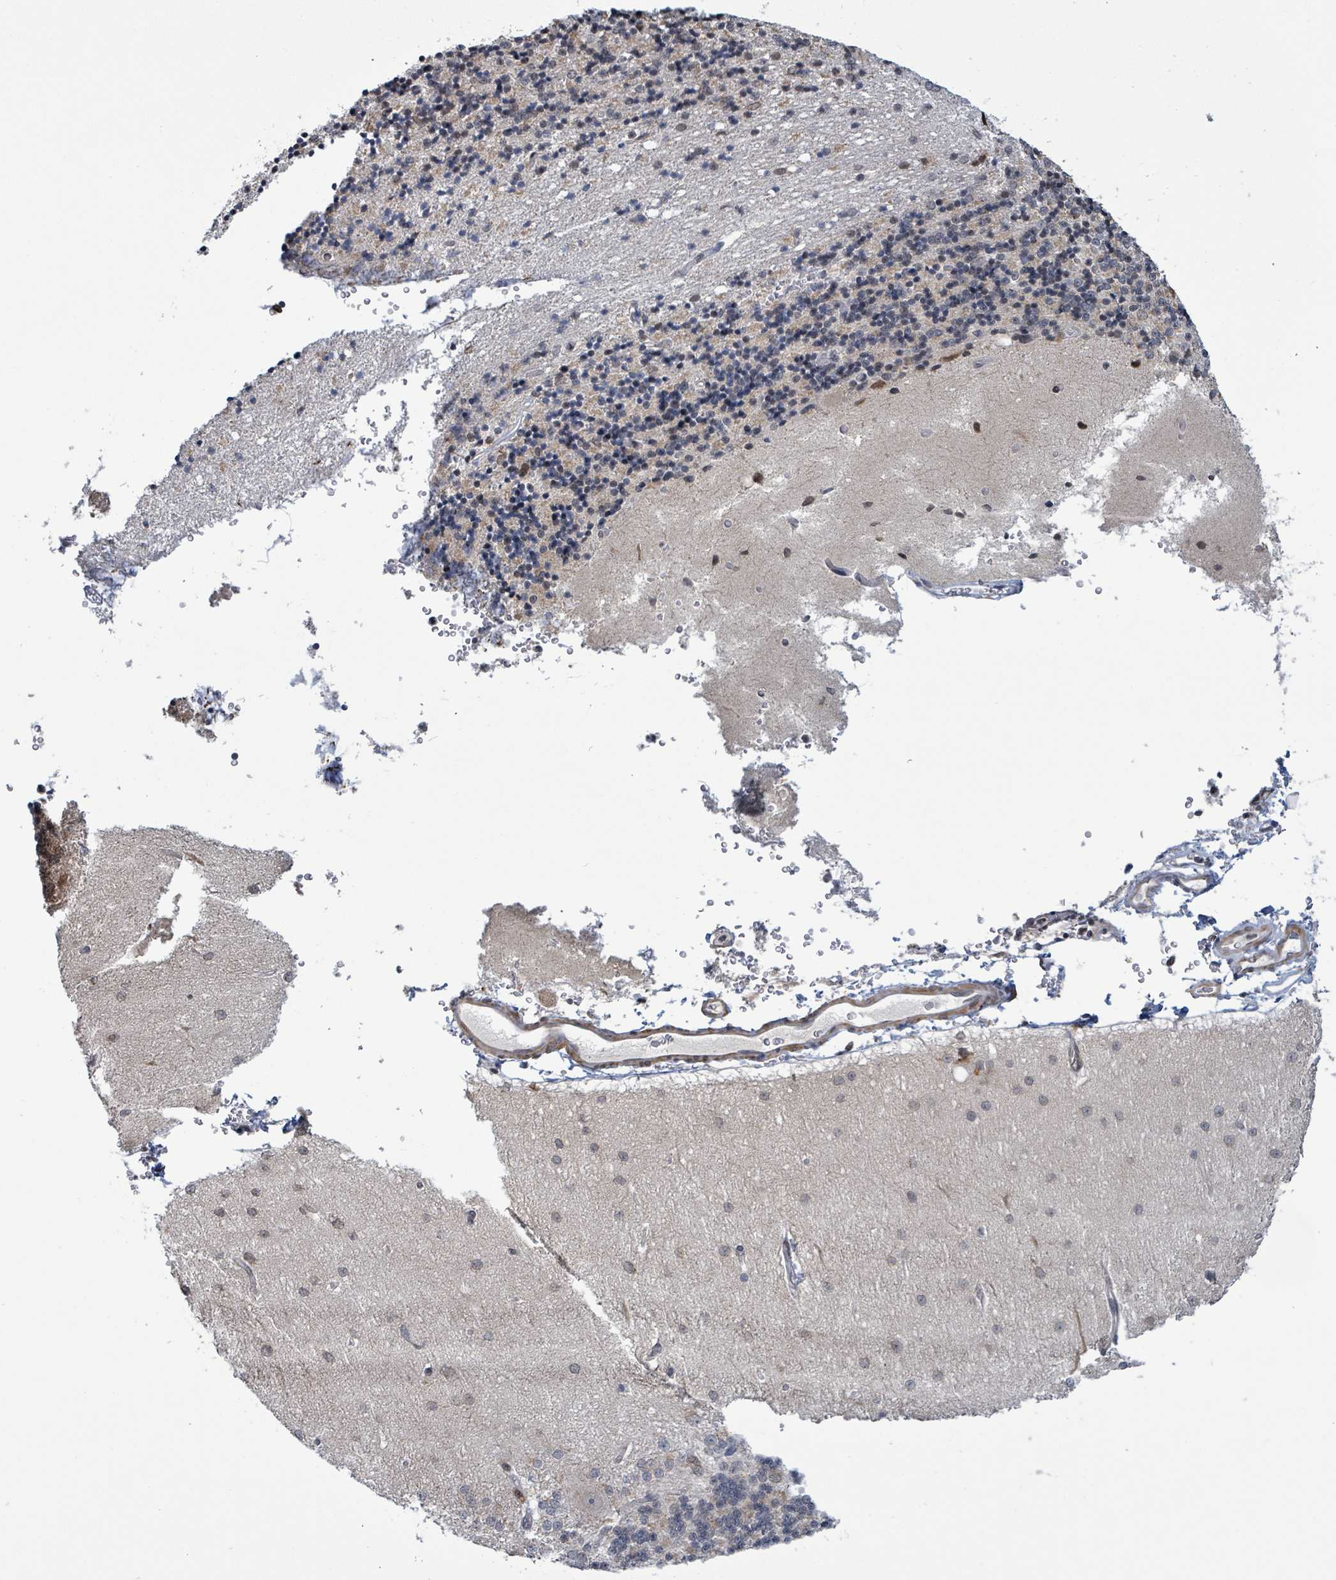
{"staining": {"intensity": "negative", "quantity": "none", "location": "none"}, "tissue": "cerebellum", "cell_type": "Cells in granular layer", "image_type": "normal", "snomed": [{"axis": "morphology", "description": "Normal tissue, NOS"}, {"axis": "topography", "description": "Cerebellum"}], "caption": "Cells in granular layer show no significant positivity in unremarkable cerebellum. Nuclei are stained in blue.", "gene": "SBF2", "patient": {"sex": "female", "age": 29}}